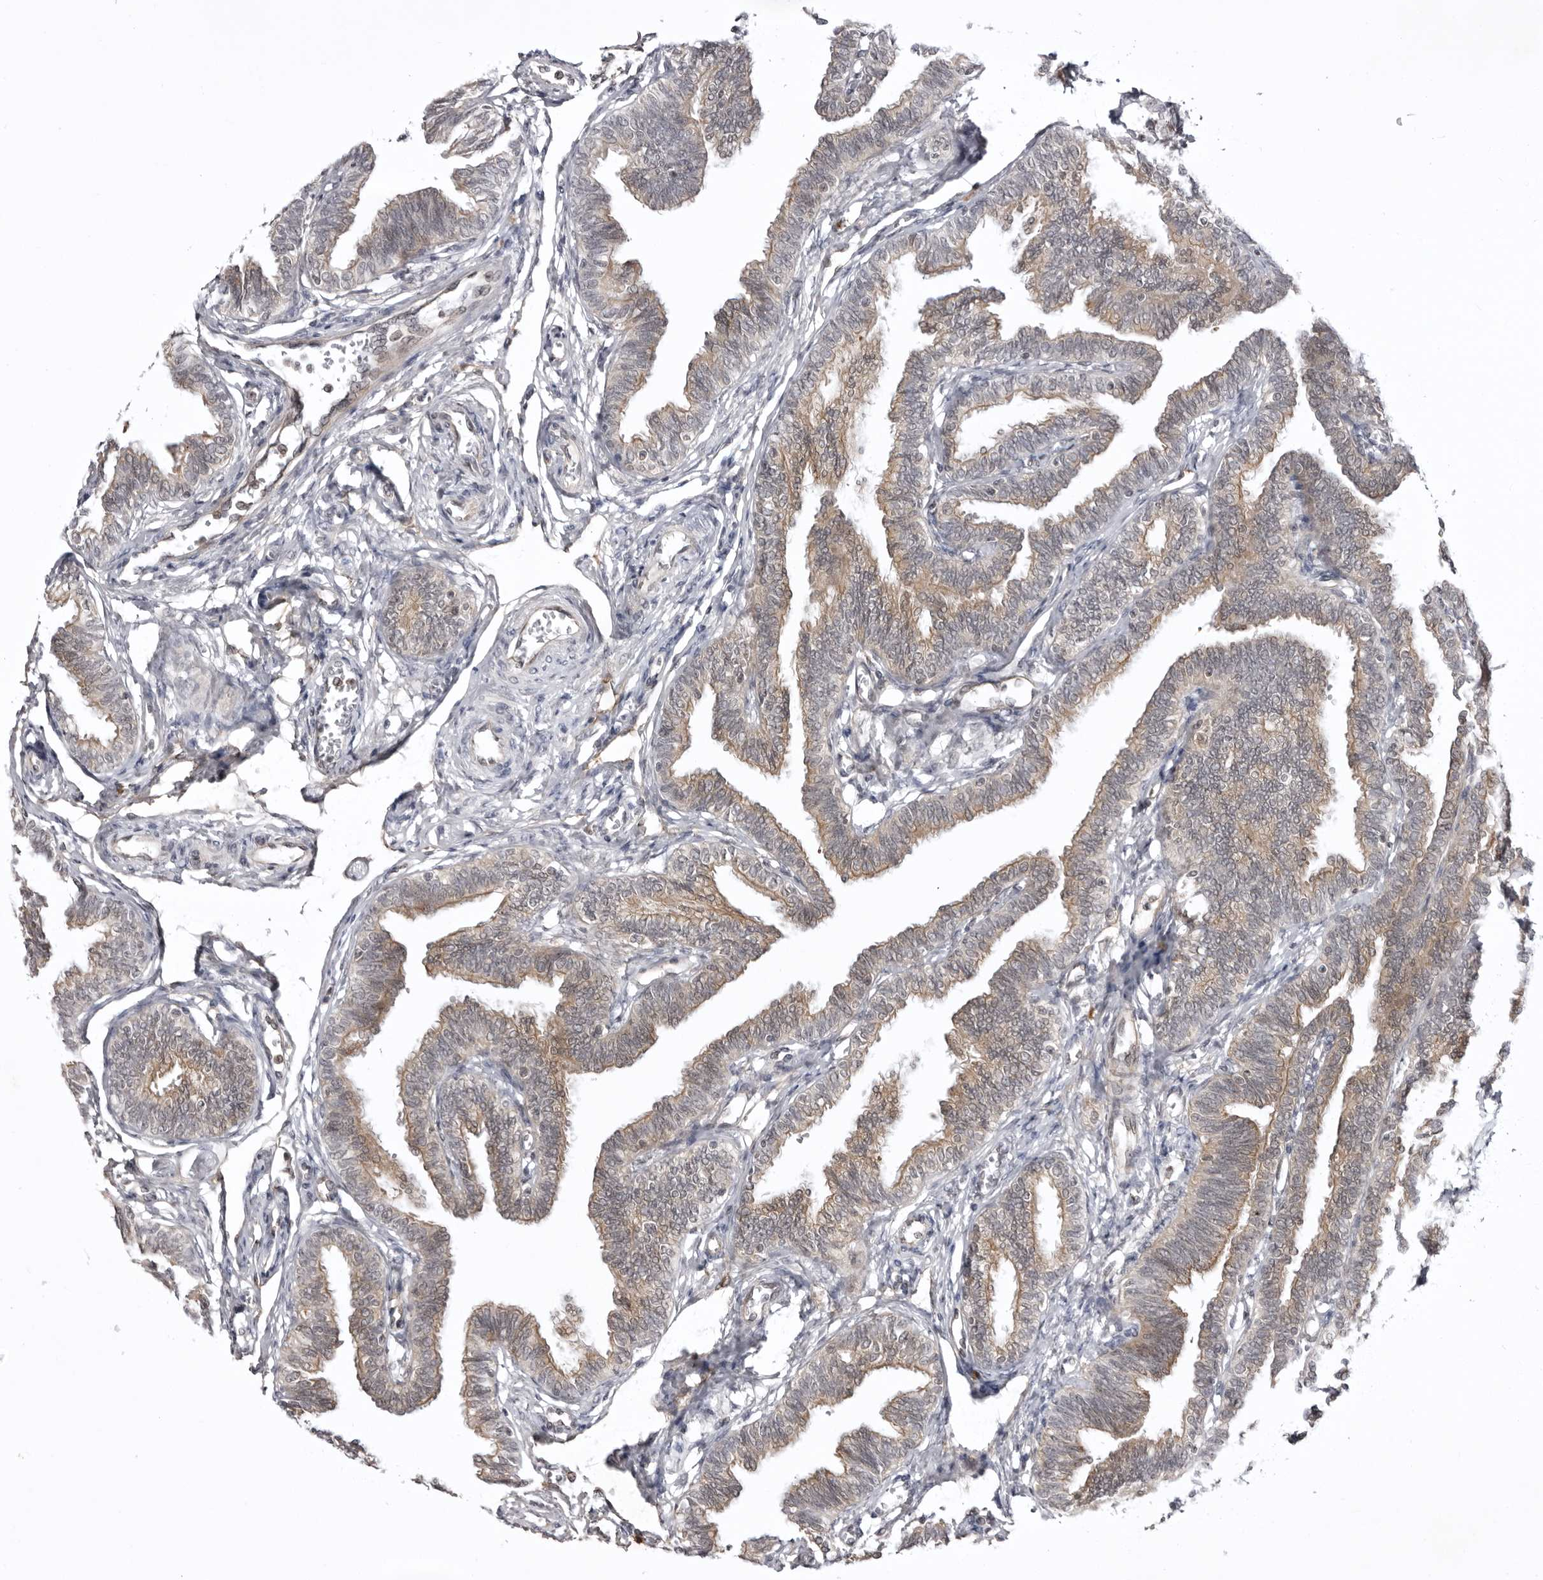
{"staining": {"intensity": "moderate", "quantity": ">75%", "location": "cytoplasmic/membranous"}, "tissue": "fallopian tube", "cell_type": "Glandular cells", "image_type": "normal", "snomed": [{"axis": "morphology", "description": "Normal tissue, NOS"}, {"axis": "topography", "description": "Fallopian tube"}, {"axis": "topography", "description": "Ovary"}], "caption": "This histopathology image displays immunohistochemistry staining of benign human fallopian tube, with medium moderate cytoplasmic/membranous positivity in approximately >75% of glandular cells.", "gene": "USP43", "patient": {"sex": "female", "age": 23}}